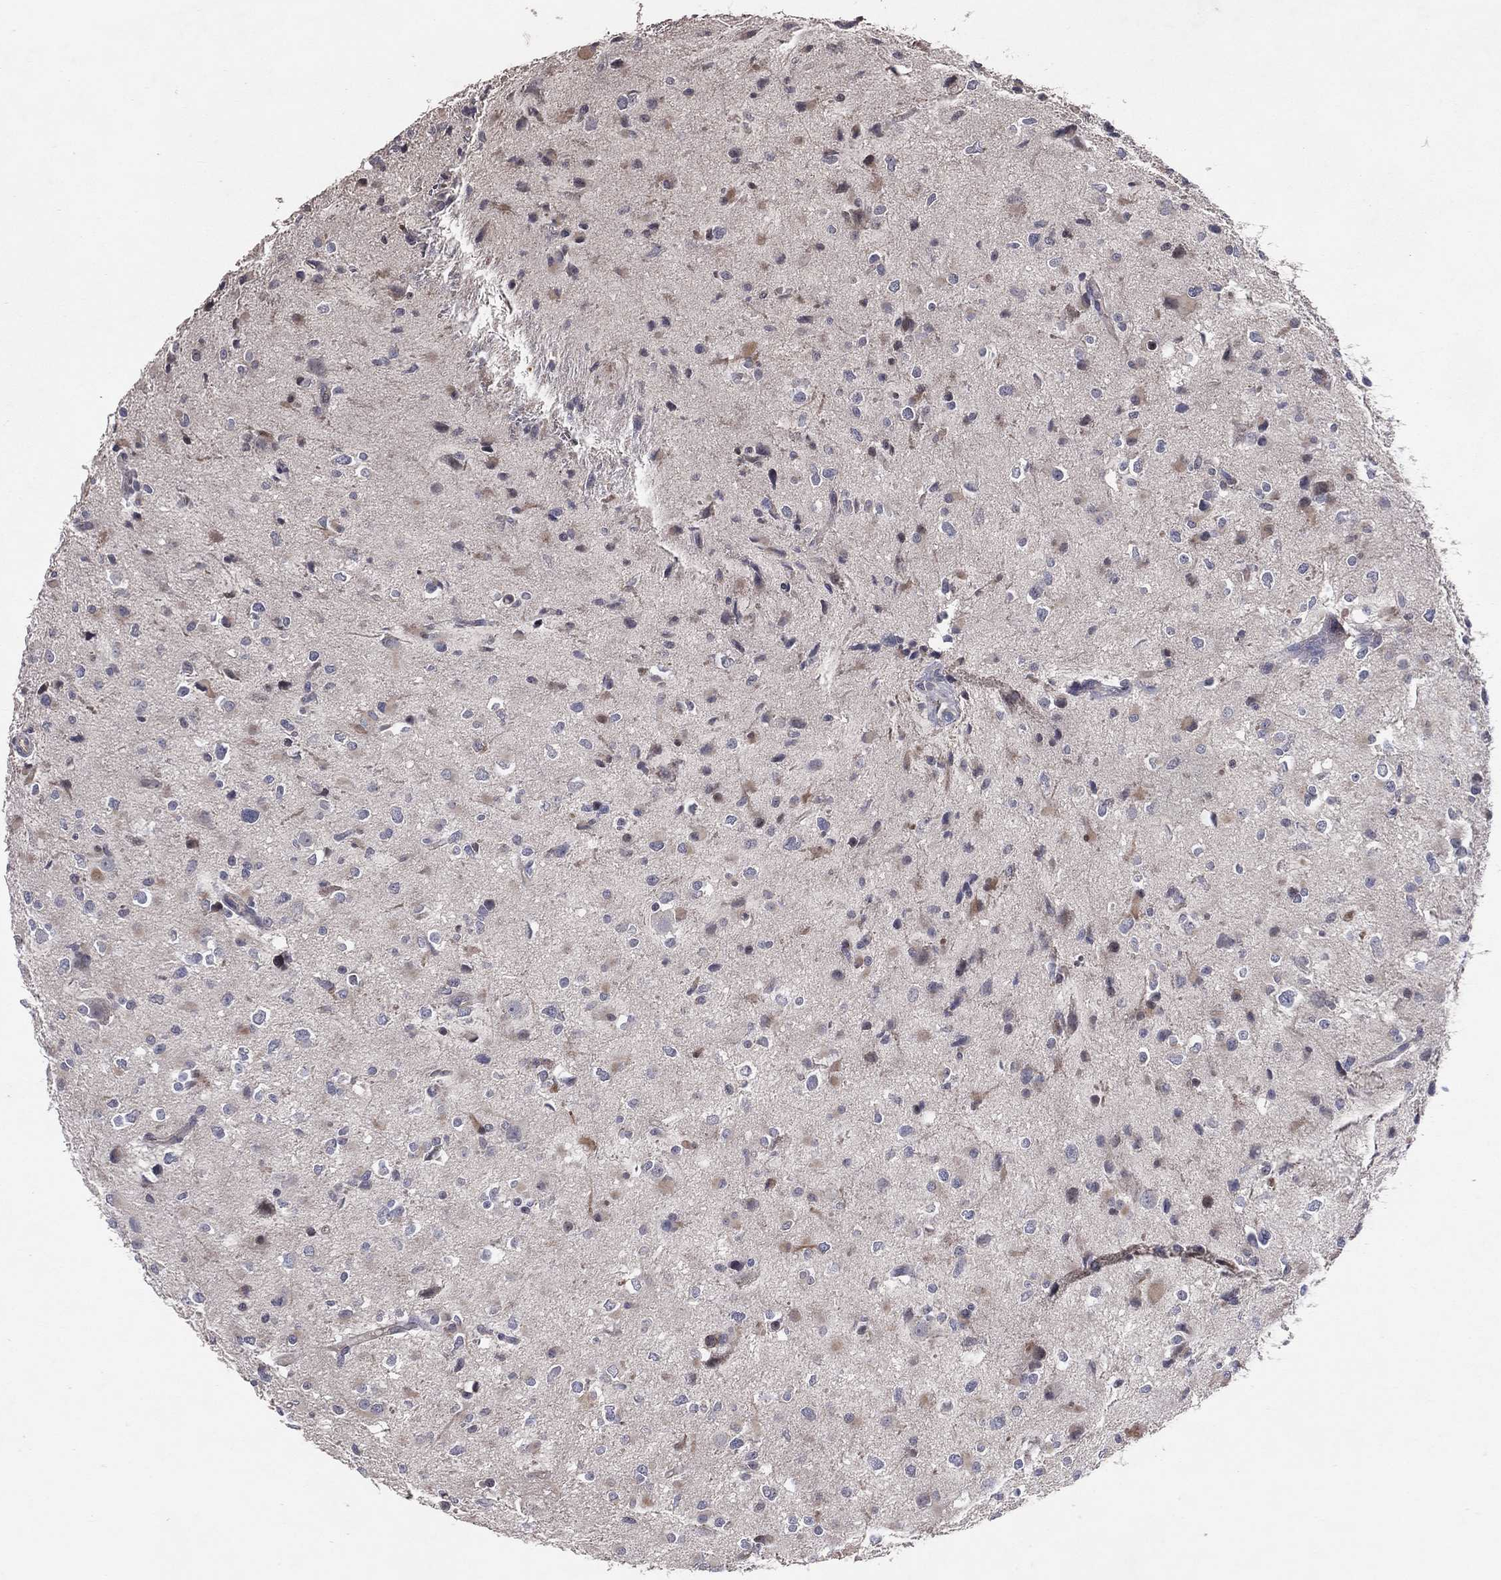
{"staining": {"intensity": "weak", "quantity": "<25%", "location": "cytoplasmic/membranous"}, "tissue": "glioma", "cell_type": "Tumor cells", "image_type": "cancer", "snomed": [{"axis": "morphology", "description": "Glioma, malignant, Low grade"}, {"axis": "topography", "description": "Brain"}], "caption": "This is an IHC photomicrograph of human malignant low-grade glioma. There is no staining in tumor cells.", "gene": "DNAH7", "patient": {"sex": "female", "age": 32}}